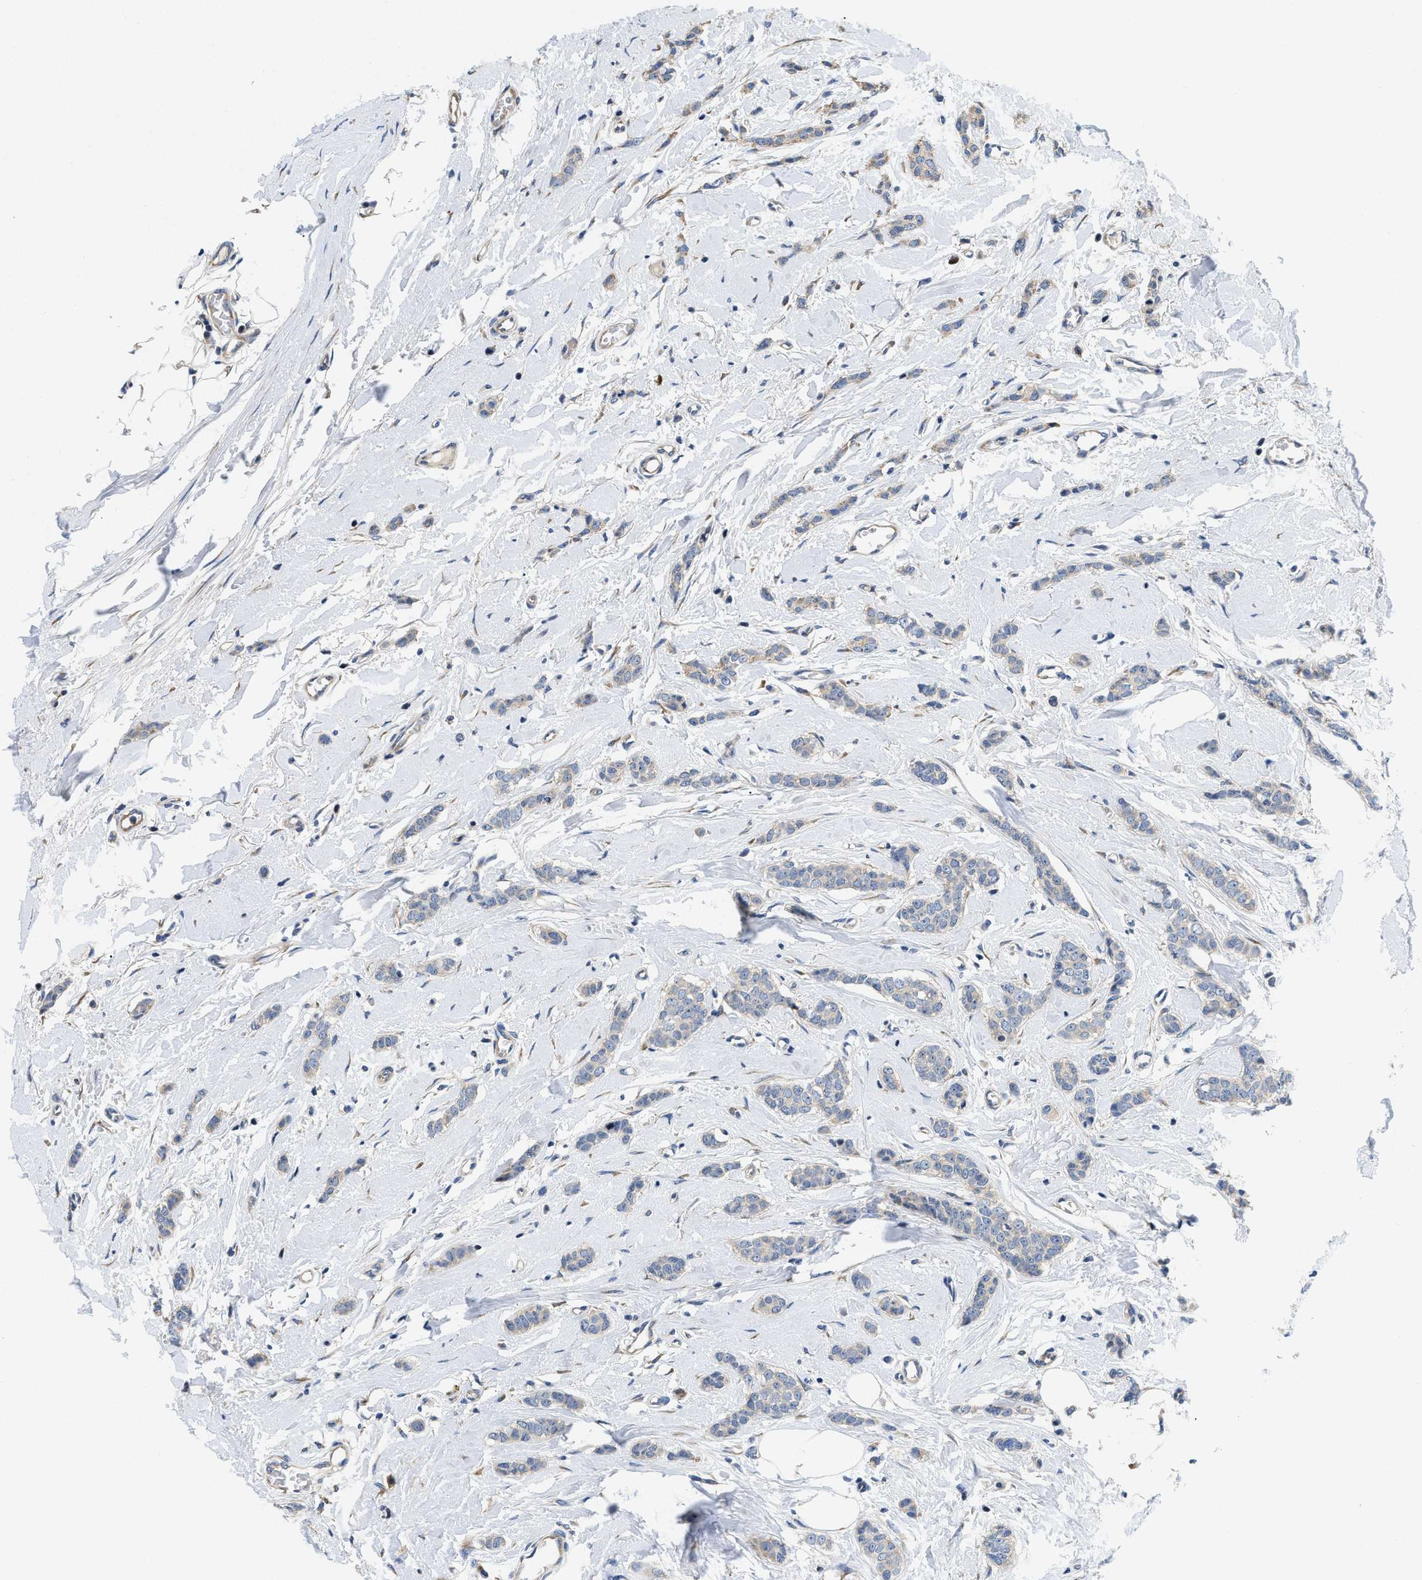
{"staining": {"intensity": "weak", "quantity": "<25%", "location": "cytoplasmic/membranous"}, "tissue": "breast cancer", "cell_type": "Tumor cells", "image_type": "cancer", "snomed": [{"axis": "morphology", "description": "Lobular carcinoma"}, {"axis": "topography", "description": "Skin"}, {"axis": "topography", "description": "Breast"}], "caption": "Tumor cells are negative for brown protein staining in breast cancer. (DAB immunohistochemistry with hematoxylin counter stain).", "gene": "IKBKE", "patient": {"sex": "female", "age": 46}}